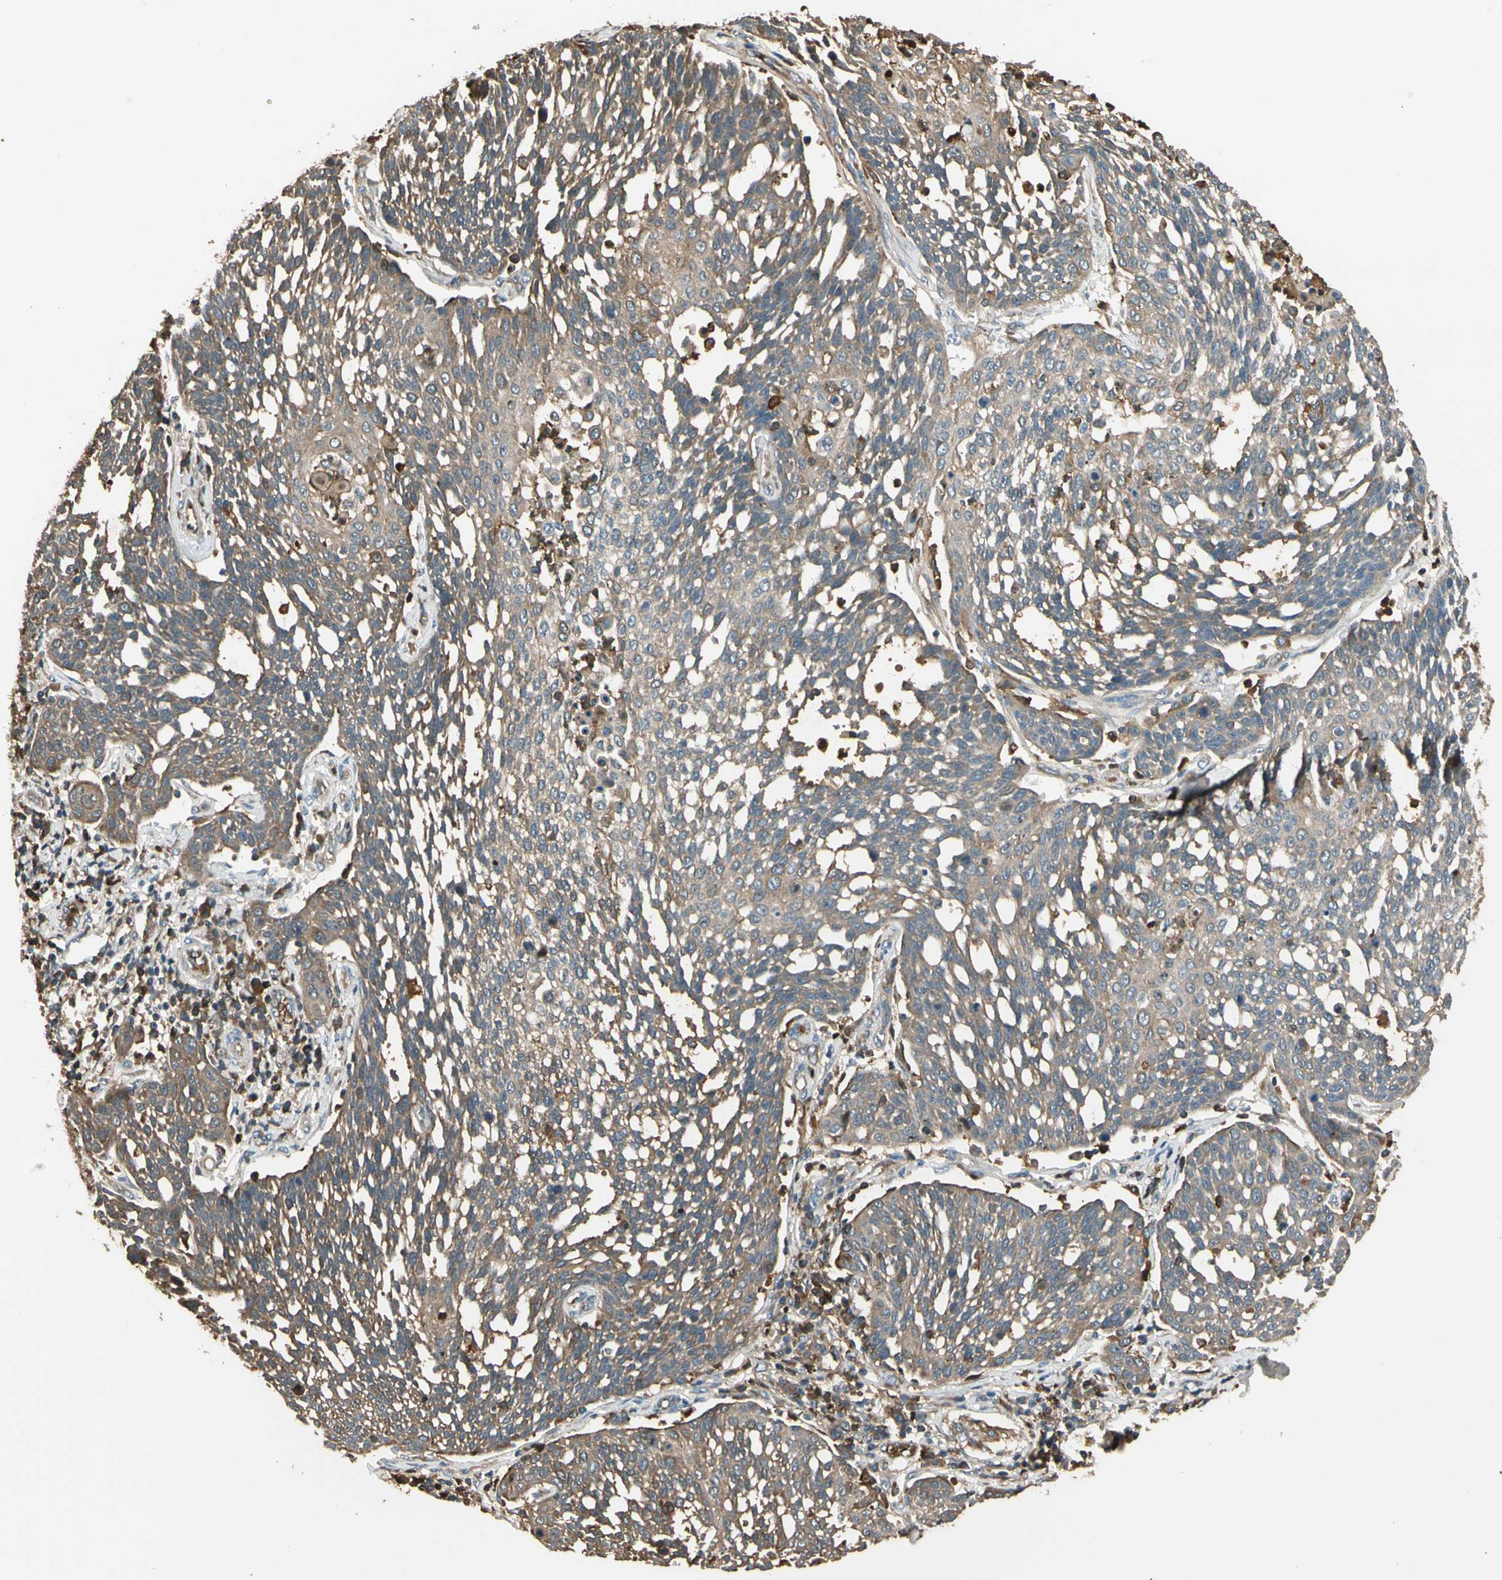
{"staining": {"intensity": "moderate", "quantity": ">75%", "location": "cytoplasmic/membranous"}, "tissue": "cervical cancer", "cell_type": "Tumor cells", "image_type": "cancer", "snomed": [{"axis": "morphology", "description": "Squamous cell carcinoma, NOS"}, {"axis": "topography", "description": "Cervix"}], "caption": "Immunohistochemical staining of cervical cancer (squamous cell carcinoma) reveals medium levels of moderate cytoplasmic/membranous protein staining in approximately >75% of tumor cells. The staining was performed using DAB to visualize the protein expression in brown, while the nuclei were stained in blue with hematoxylin (Magnification: 20x).", "gene": "STX11", "patient": {"sex": "female", "age": 34}}